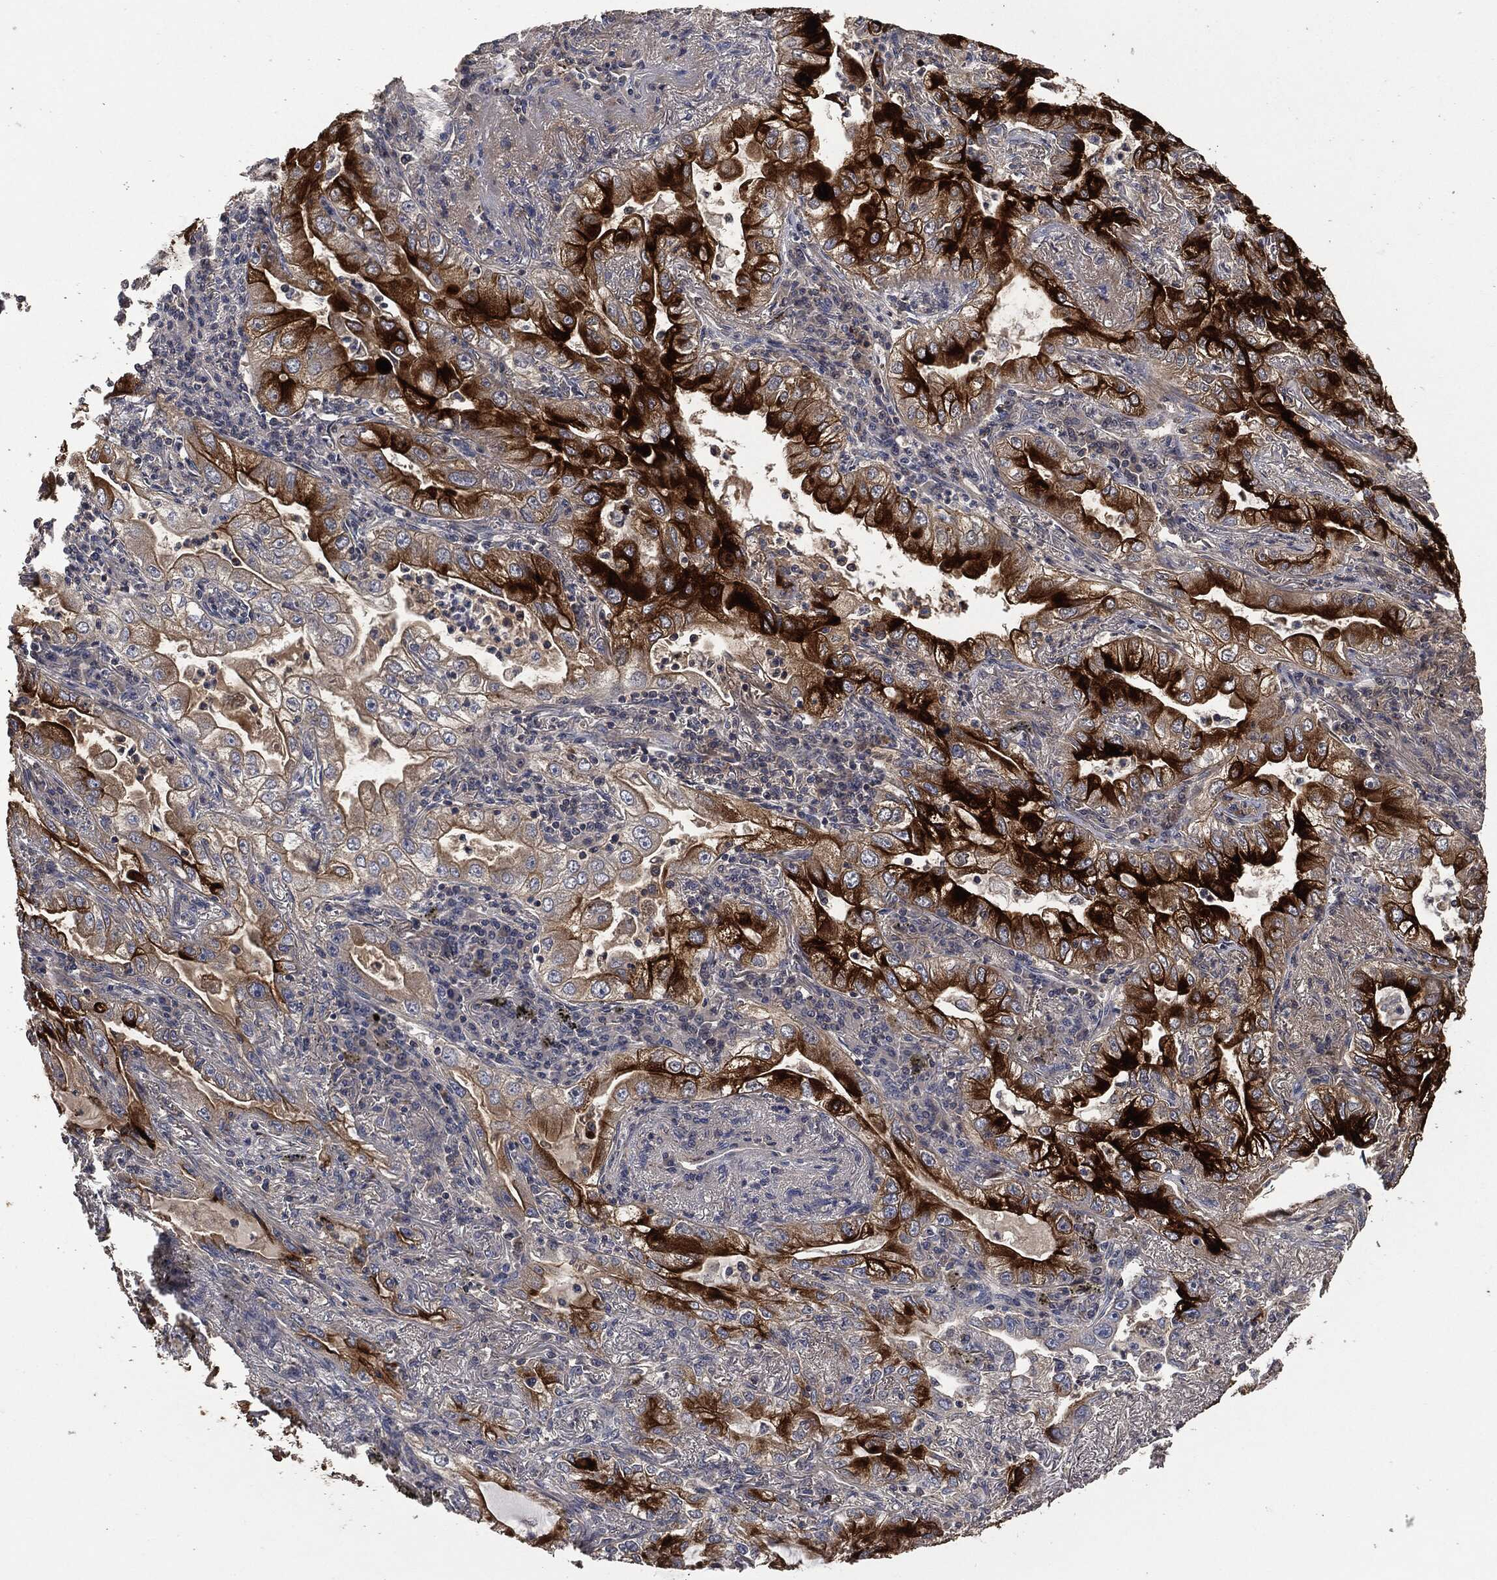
{"staining": {"intensity": "strong", "quantity": "25%-75%", "location": "cytoplasmic/membranous"}, "tissue": "lung cancer", "cell_type": "Tumor cells", "image_type": "cancer", "snomed": [{"axis": "morphology", "description": "Adenocarcinoma, NOS"}, {"axis": "topography", "description": "Lung"}], "caption": "Lung cancer stained with a brown dye reveals strong cytoplasmic/membranous positive staining in about 25%-75% of tumor cells.", "gene": "MSLN", "patient": {"sex": "female", "age": 73}}